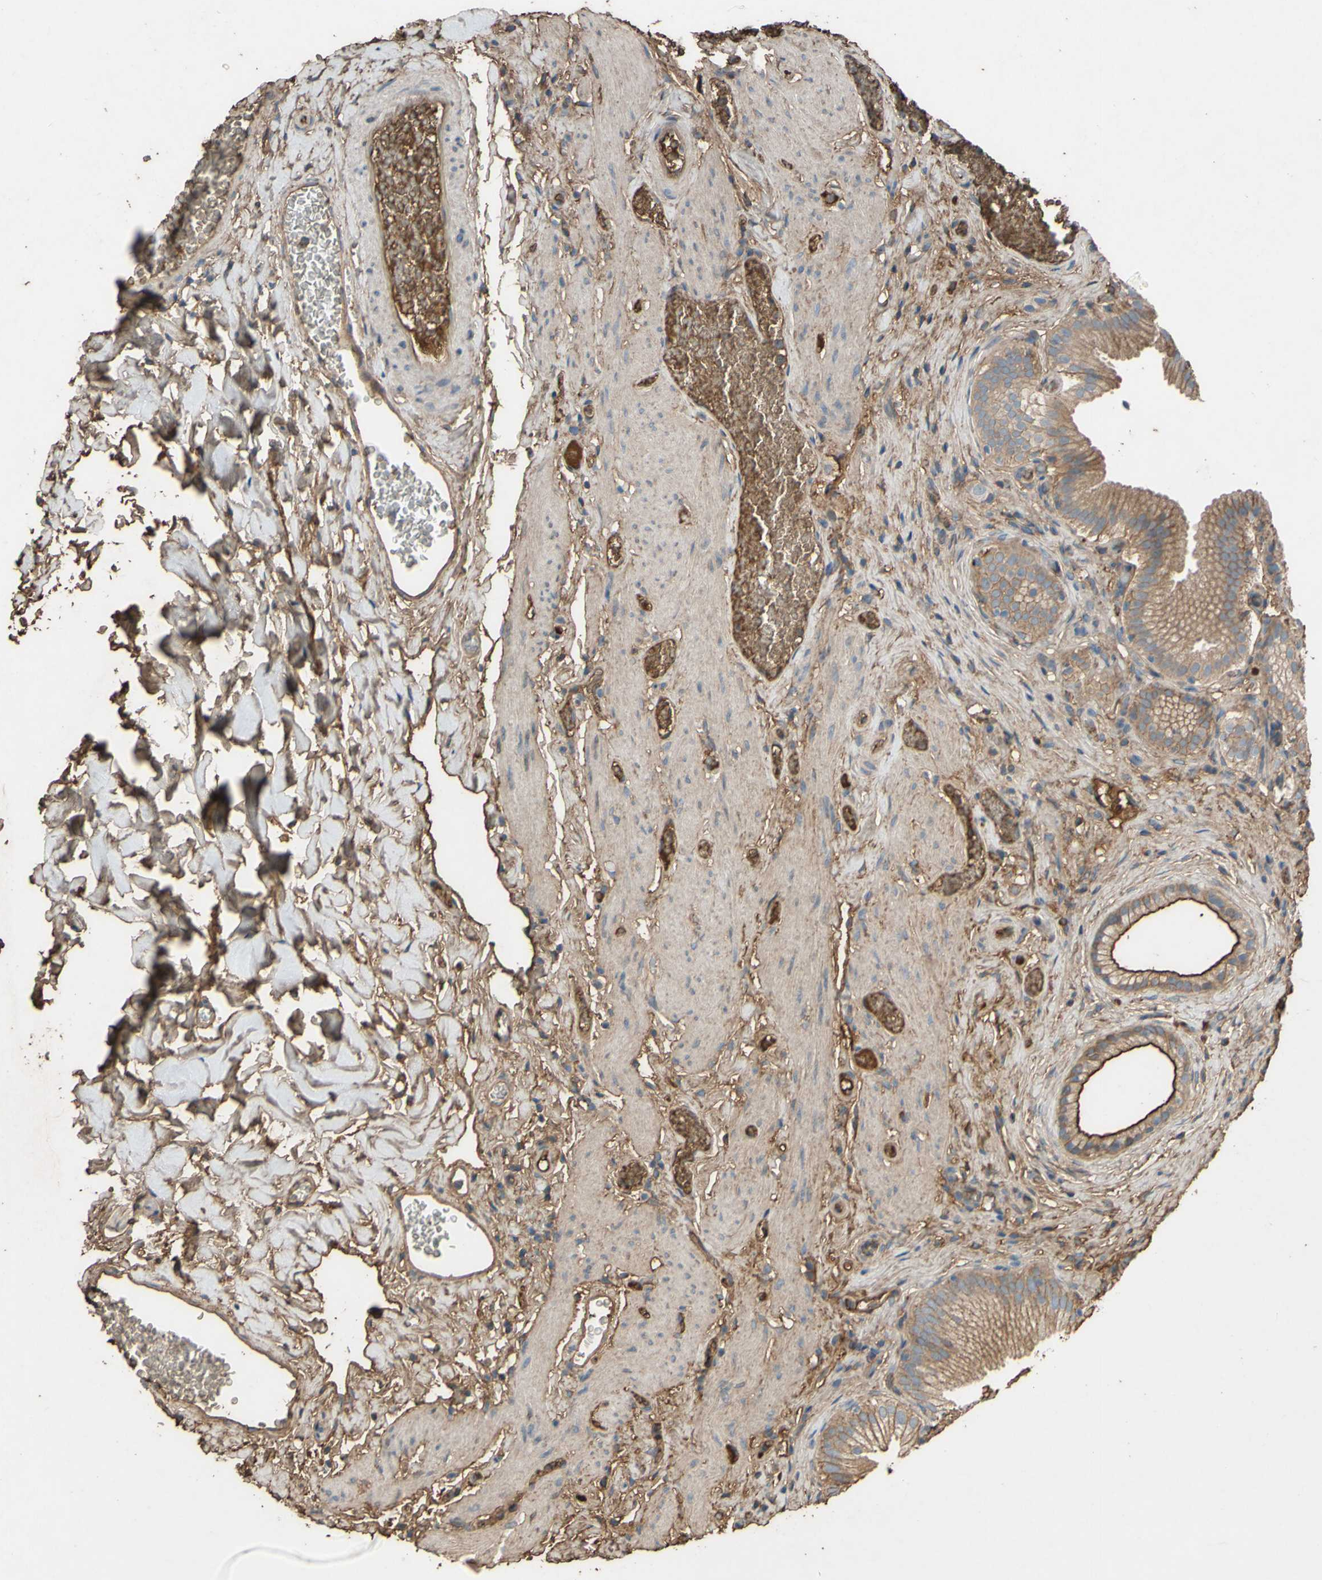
{"staining": {"intensity": "moderate", "quantity": ">75%", "location": "cytoplasmic/membranous"}, "tissue": "gallbladder", "cell_type": "Glandular cells", "image_type": "normal", "snomed": [{"axis": "morphology", "description": "Normal tissue, NOS"}, {"axis": "topography", "description": "Gallbladder"}], "caption": "Immunohistochemistry staining of benign gallbladder, which shows medium levels of moderate cytoplasmic/membranous staining in approximately >75% of glandular cells indicating moderate cytoplasmic/membranous protein staining. The staining was performed using DAB (3,3'-diaminobenzidine) (brown) for protein detection and nuclei were counterstained in hematoxylin (blue).", "gene": "PTGDS", "patient": {"sex": "male", "age": 54}}